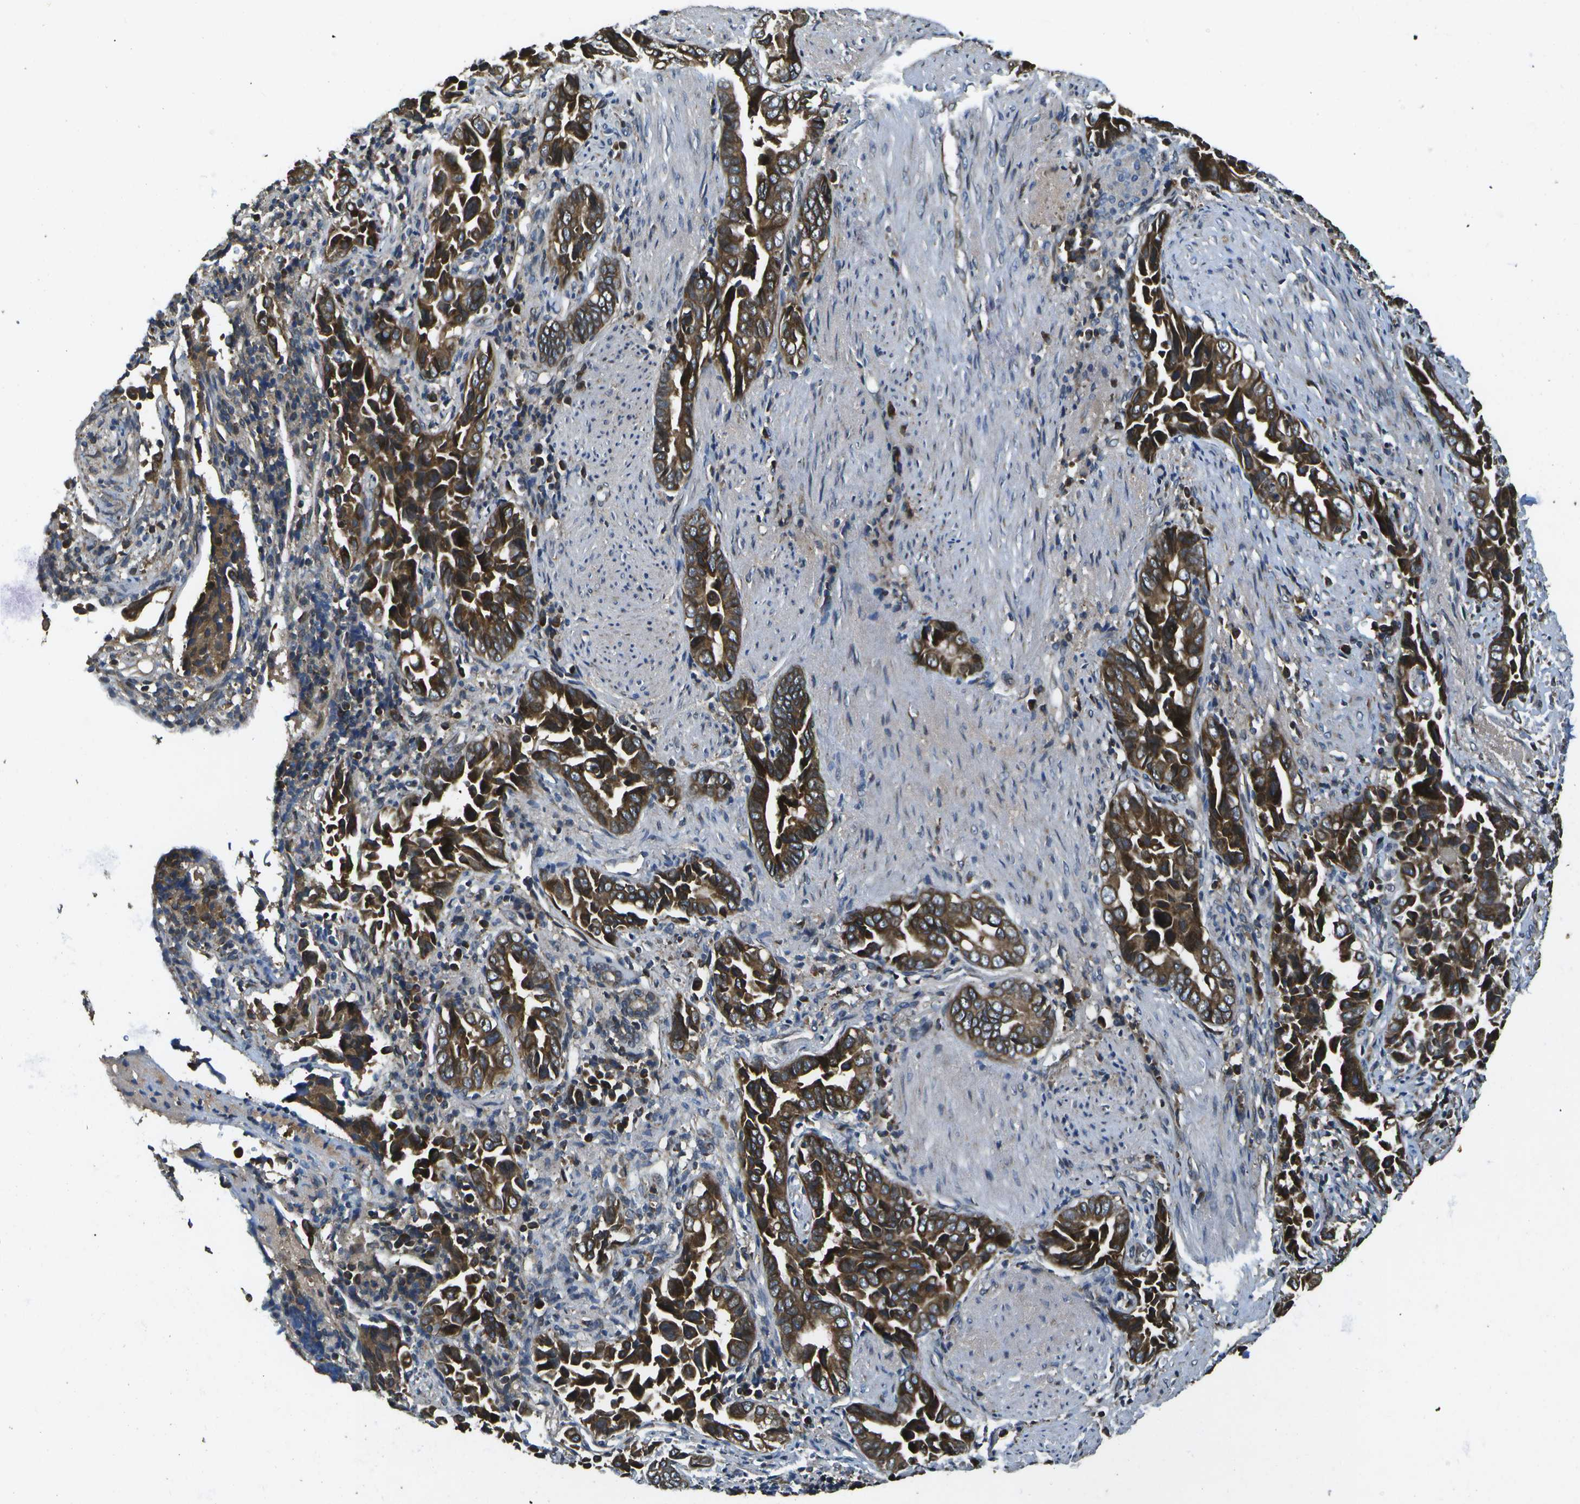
{"staining": {"intensity": "strong", "quantity": ">75%", "location": "cytoplasmic/membranous"}, "tissue": "liver cancer", "cell_type": "Tumor cells", "image_type": "cancer", "snomed": [{"axis": "morphology", "description": "Cholangiocarcinoma"}, {"axis": "topography", "description": "Liver"}], "caption": "Protein staining by IHC reveals strong cytoplasmic/membranous staining in about >75% of tumor cells in liver cholangiocarcinoma.", "gene": "HFE", "patient": {"sex": "female", "age": 79}}